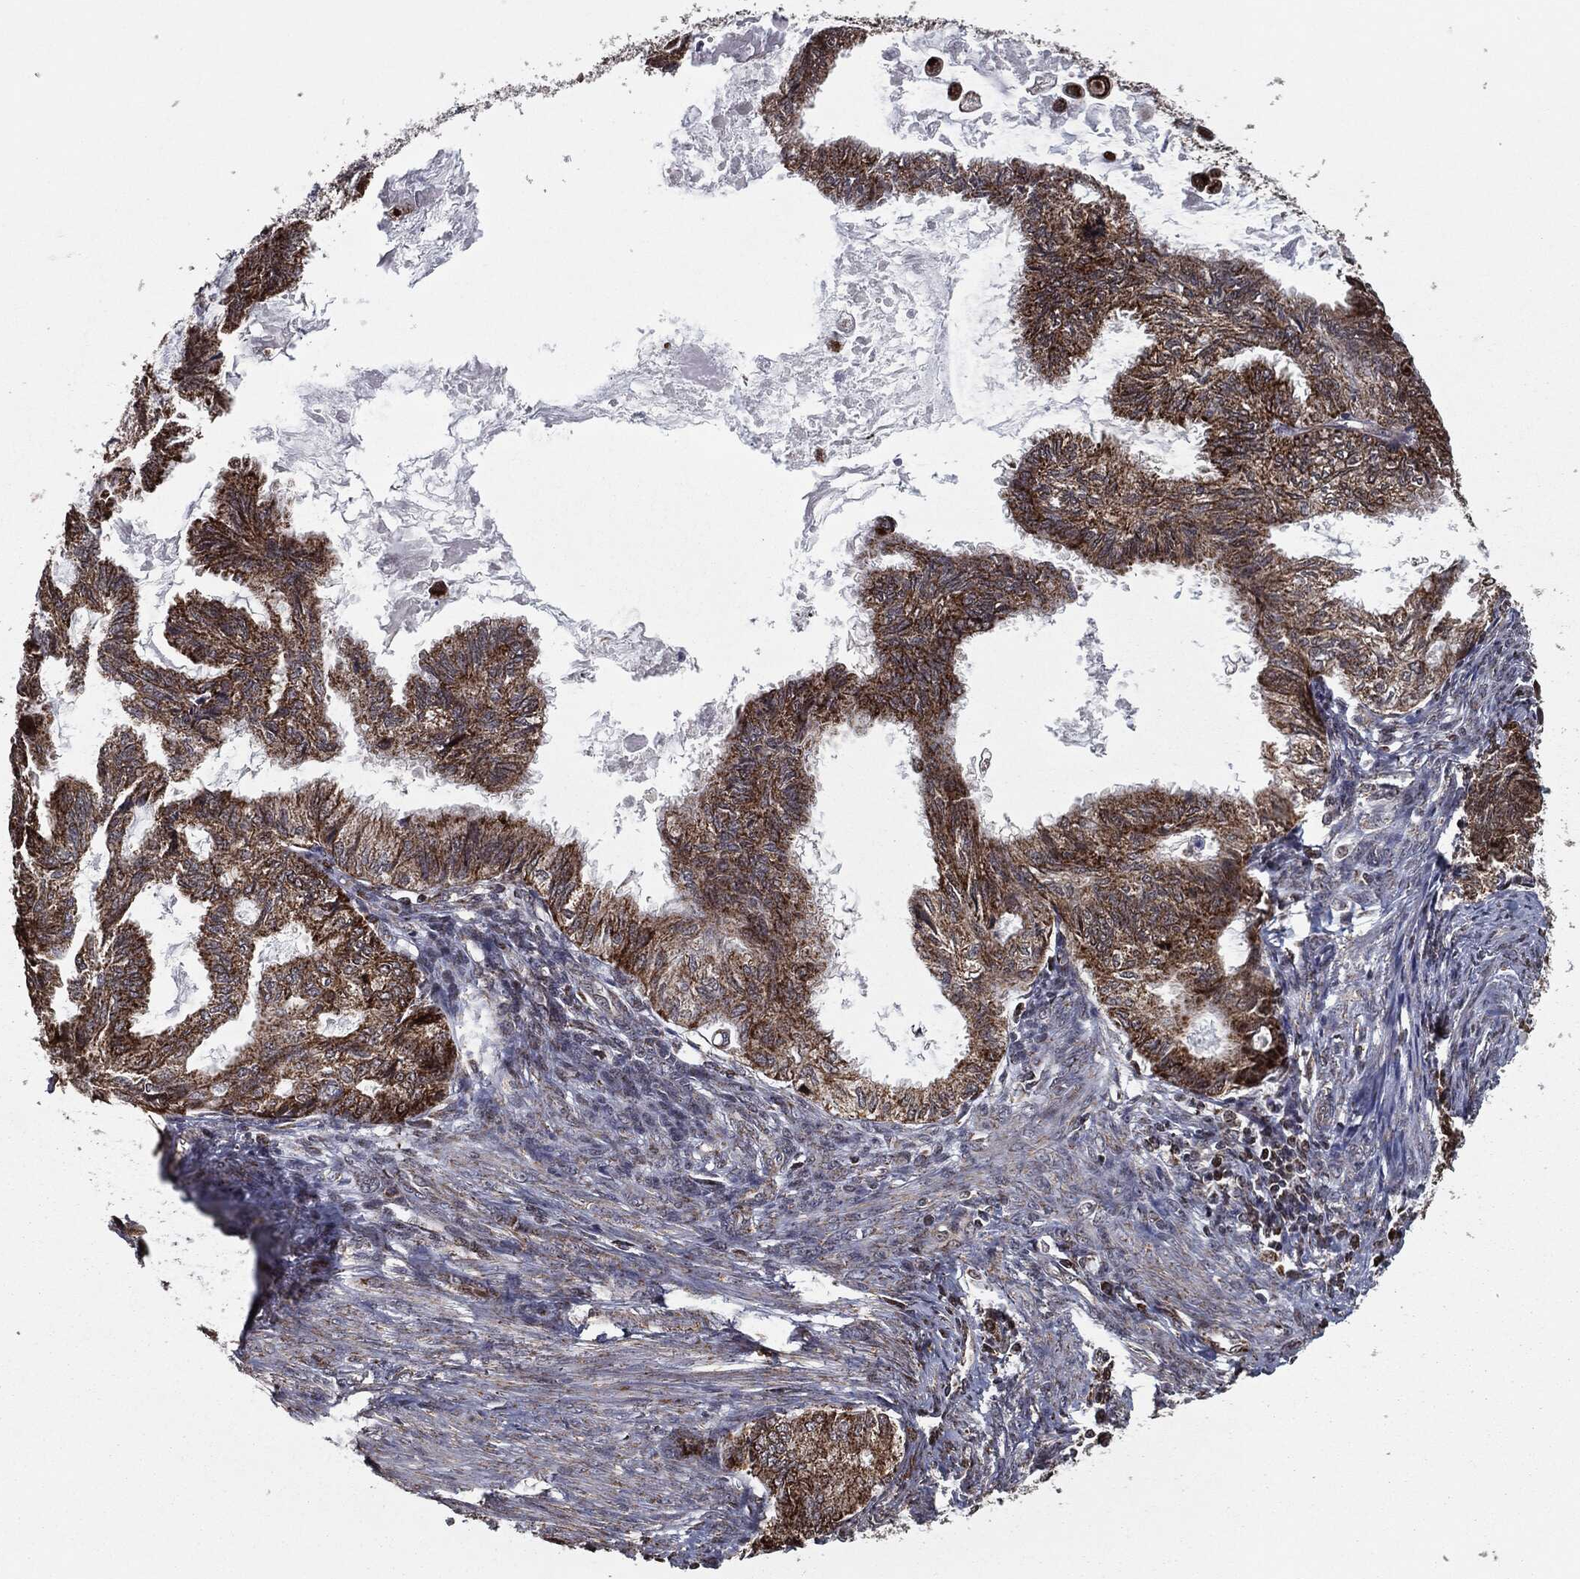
{"staining": {"intensity": "moderate", "quantity": ">75%", "location": "cytoplasmic/membranous"}, "tissue": "endometrial cancer", "cell_type": "Tumor cells", "image_type": "cancer", "snomed": [{"axis": "morphology", "description": "Adenocarcinoma, NOS"}, {"axis": "topography", "description": "Endometrium"}], "caption": "A brown stain highlights moderate cytoplasmic/membranous staining of a protein in endometrial cancer tumor cells.", "gene": "CHCHD2", "patient": {"sex": "female", "age": 86}}